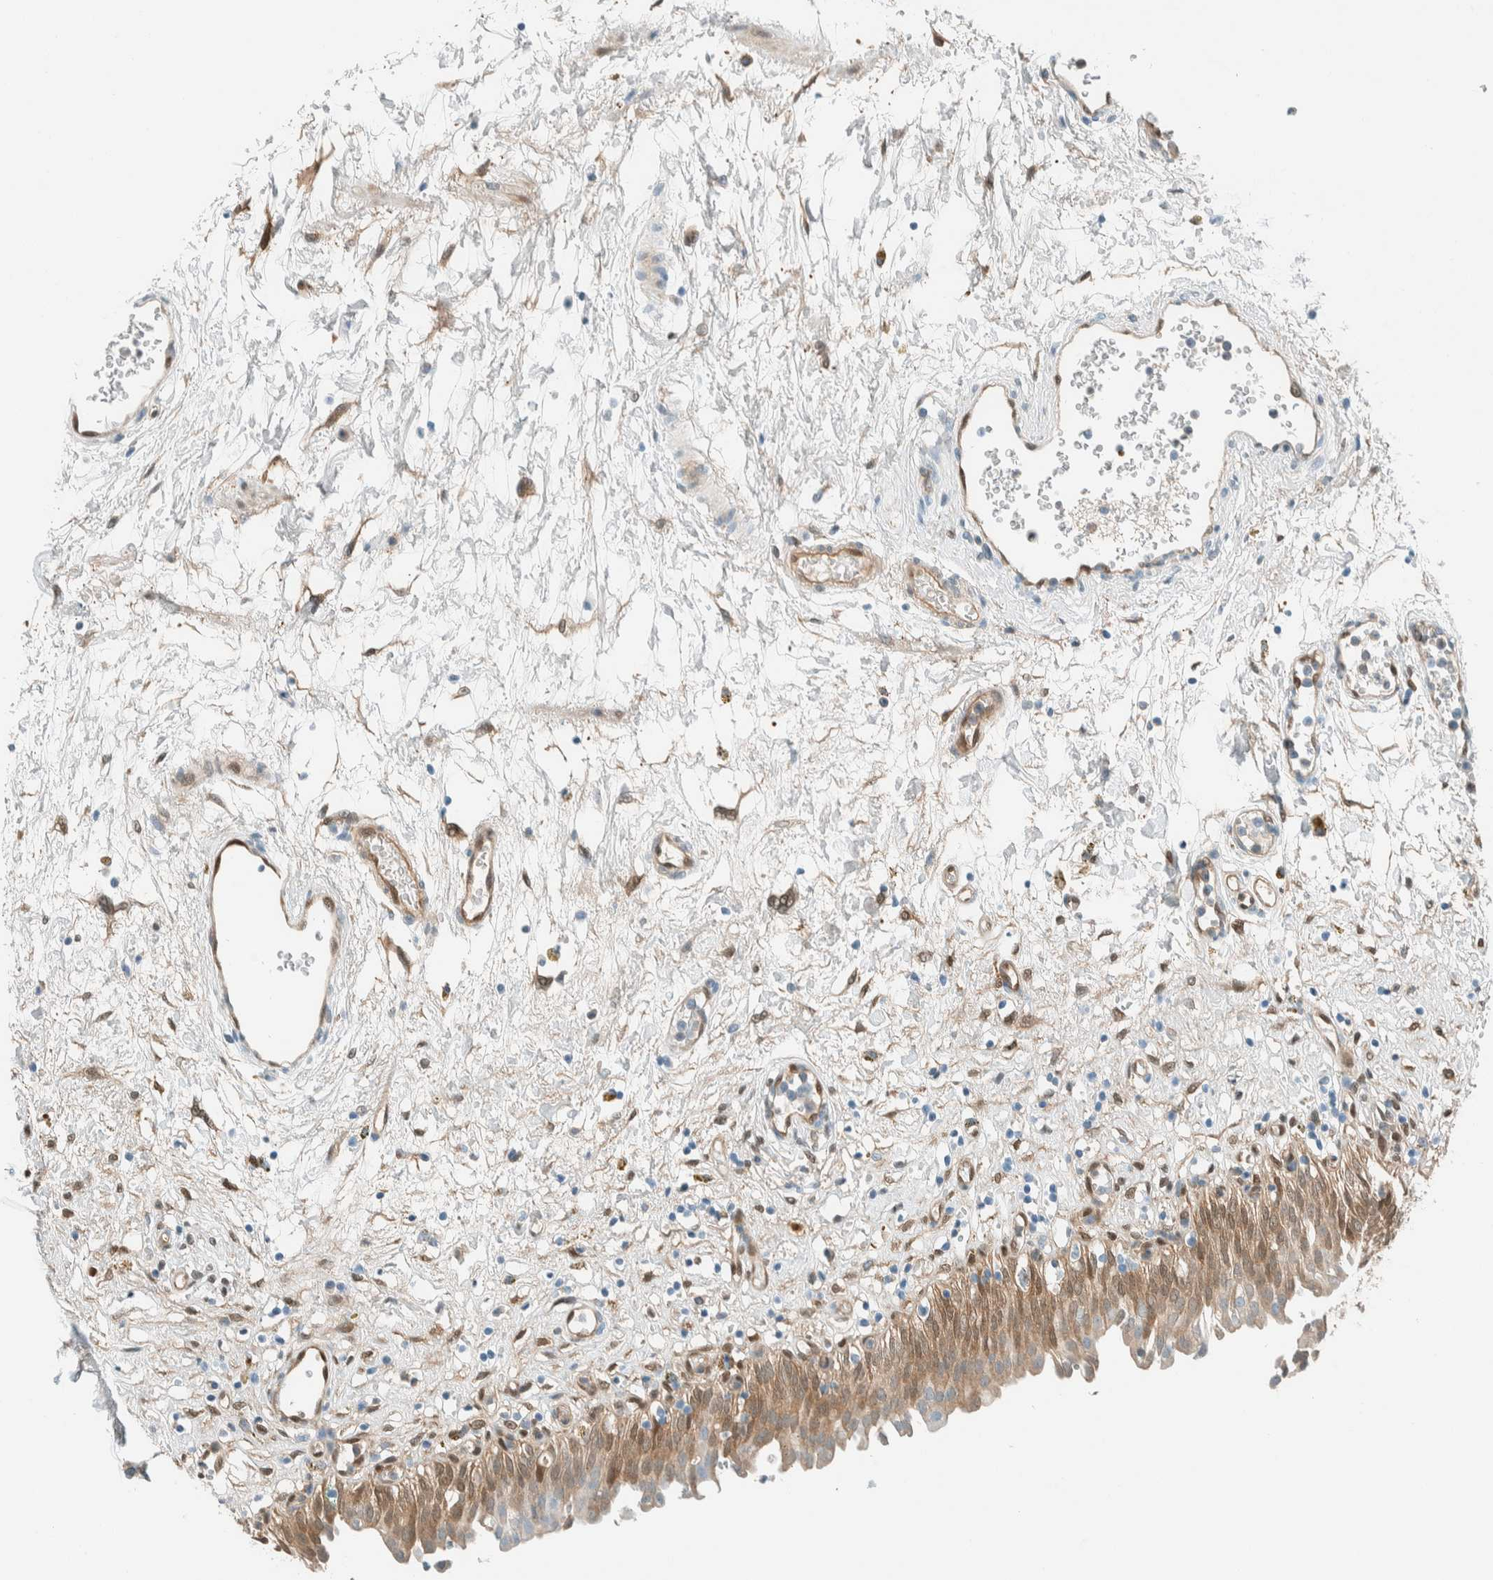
{"staining": {"intensity": "moderate", "quantity": ">75%", "location": "cytoplasmic/membranous,nuclear"}, "tissue": "urinary bladder", "cell_type": "Urothelial cells", "image_type": "normal", "snomed": [{"axis": "morphology", "description": "Urothelial carcinoma, High grade"}, {"axis": "topography", "description": "Urinary bladder"}], "caption": "This image reveals normal urinary bladder stained with IHC to label a protein in brown. The cytoplasmic/membranous,nuclear of urothelial cells show moderate positivity for the protein. Nuclei are counter-stained blue.", "gene": "NXN", "patient": {"sex": "male", "age": 46}}